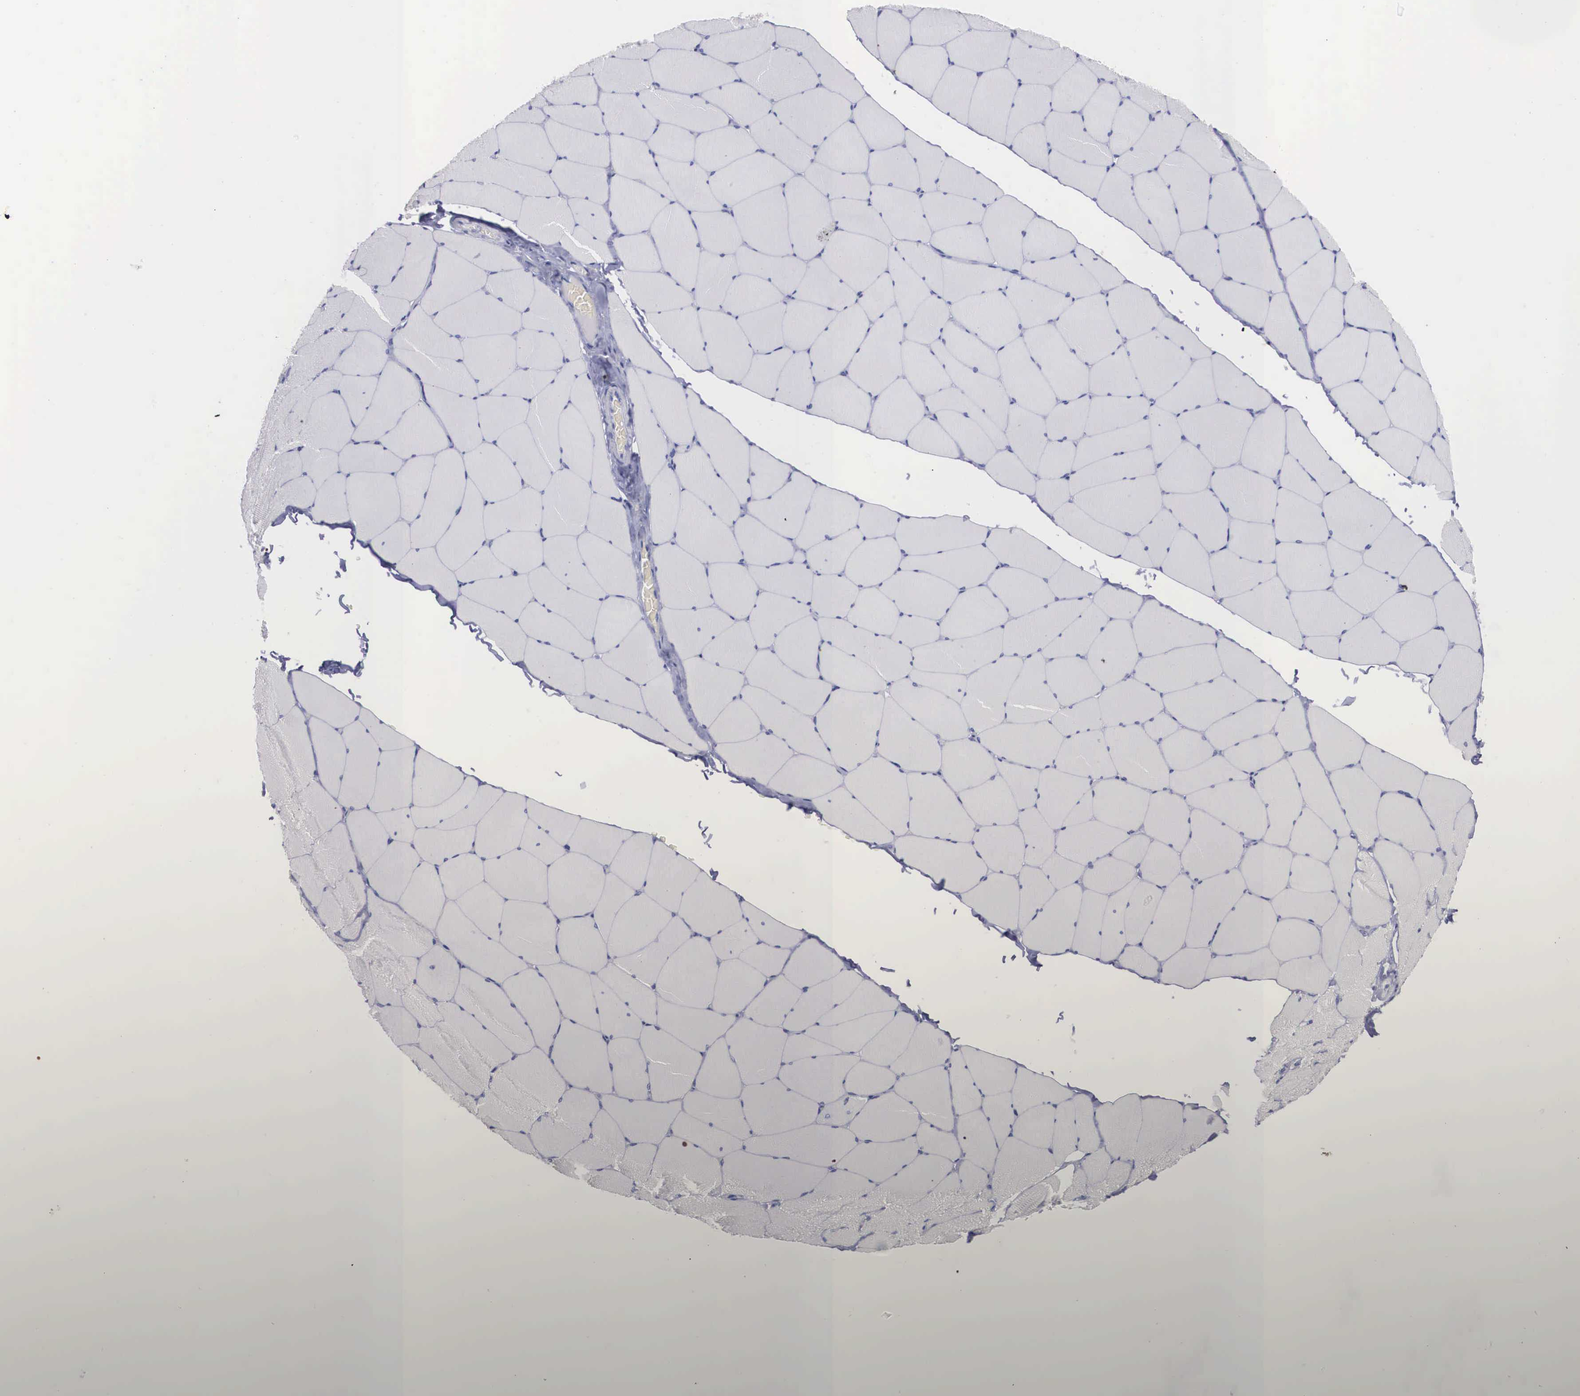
{"staining": {"intensity": "negative", "quantity": "none", "location": "none"}, "tissue": "skeletal muscle", "cell_type": "Myocytes", "image_type": "normal", "snomed": [{"axis": "morphology", "description": "Normal tissue, NOS"}, {"axis": "topography", "description": "Skeletal muscle"}, {"axis": "topography", "description": "Salivary gland"}], "caption": "Immunohistochemistry photomicrograph of unremarkable human skeletal muscle stained for a protein (brown), which reveals no staining in myocytes. (DAB immunohistochemistry with hematoxylin counter stain).", "gene": "REPS2", "patient": {"sex": "male", "age": 62}}